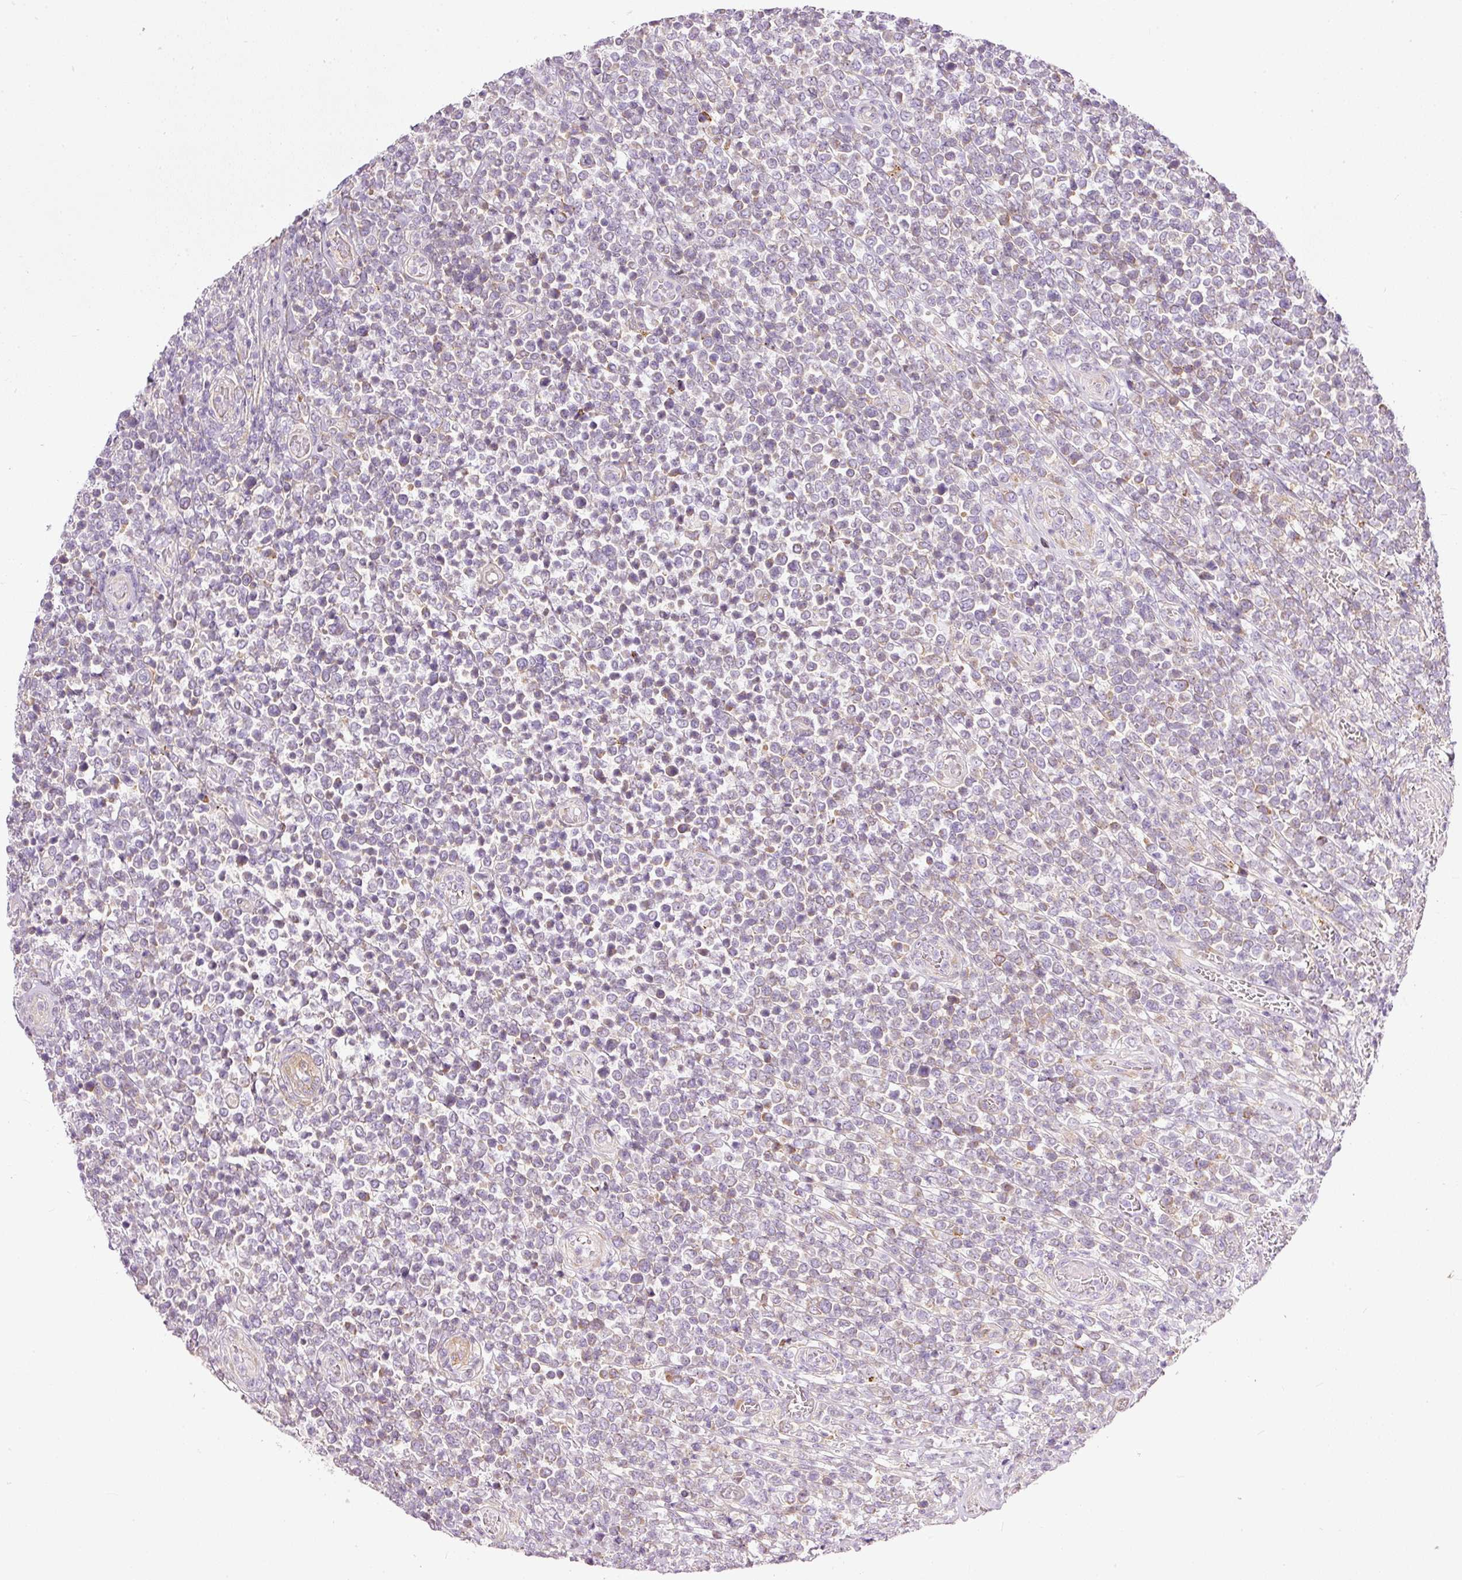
{"staining": {"intensity": "negative", "quantity": "none", "location": "none"}, "tissue": "lymphoma", "cell_type": "Tumor cells", "image_type": "cancer", "snomed": [{"axis": "morphology", "description": "Malignant lymphoma, non-Hodgkin's type, High grade"}, {"axis": "topography", "description": "Soft tissue"}], "caption": "Lymphoma stained for a protein using IHC reveals no positivity tumor cells.", "gene": "PAQR9", "patient": {"sex": "female", "age": 56}}